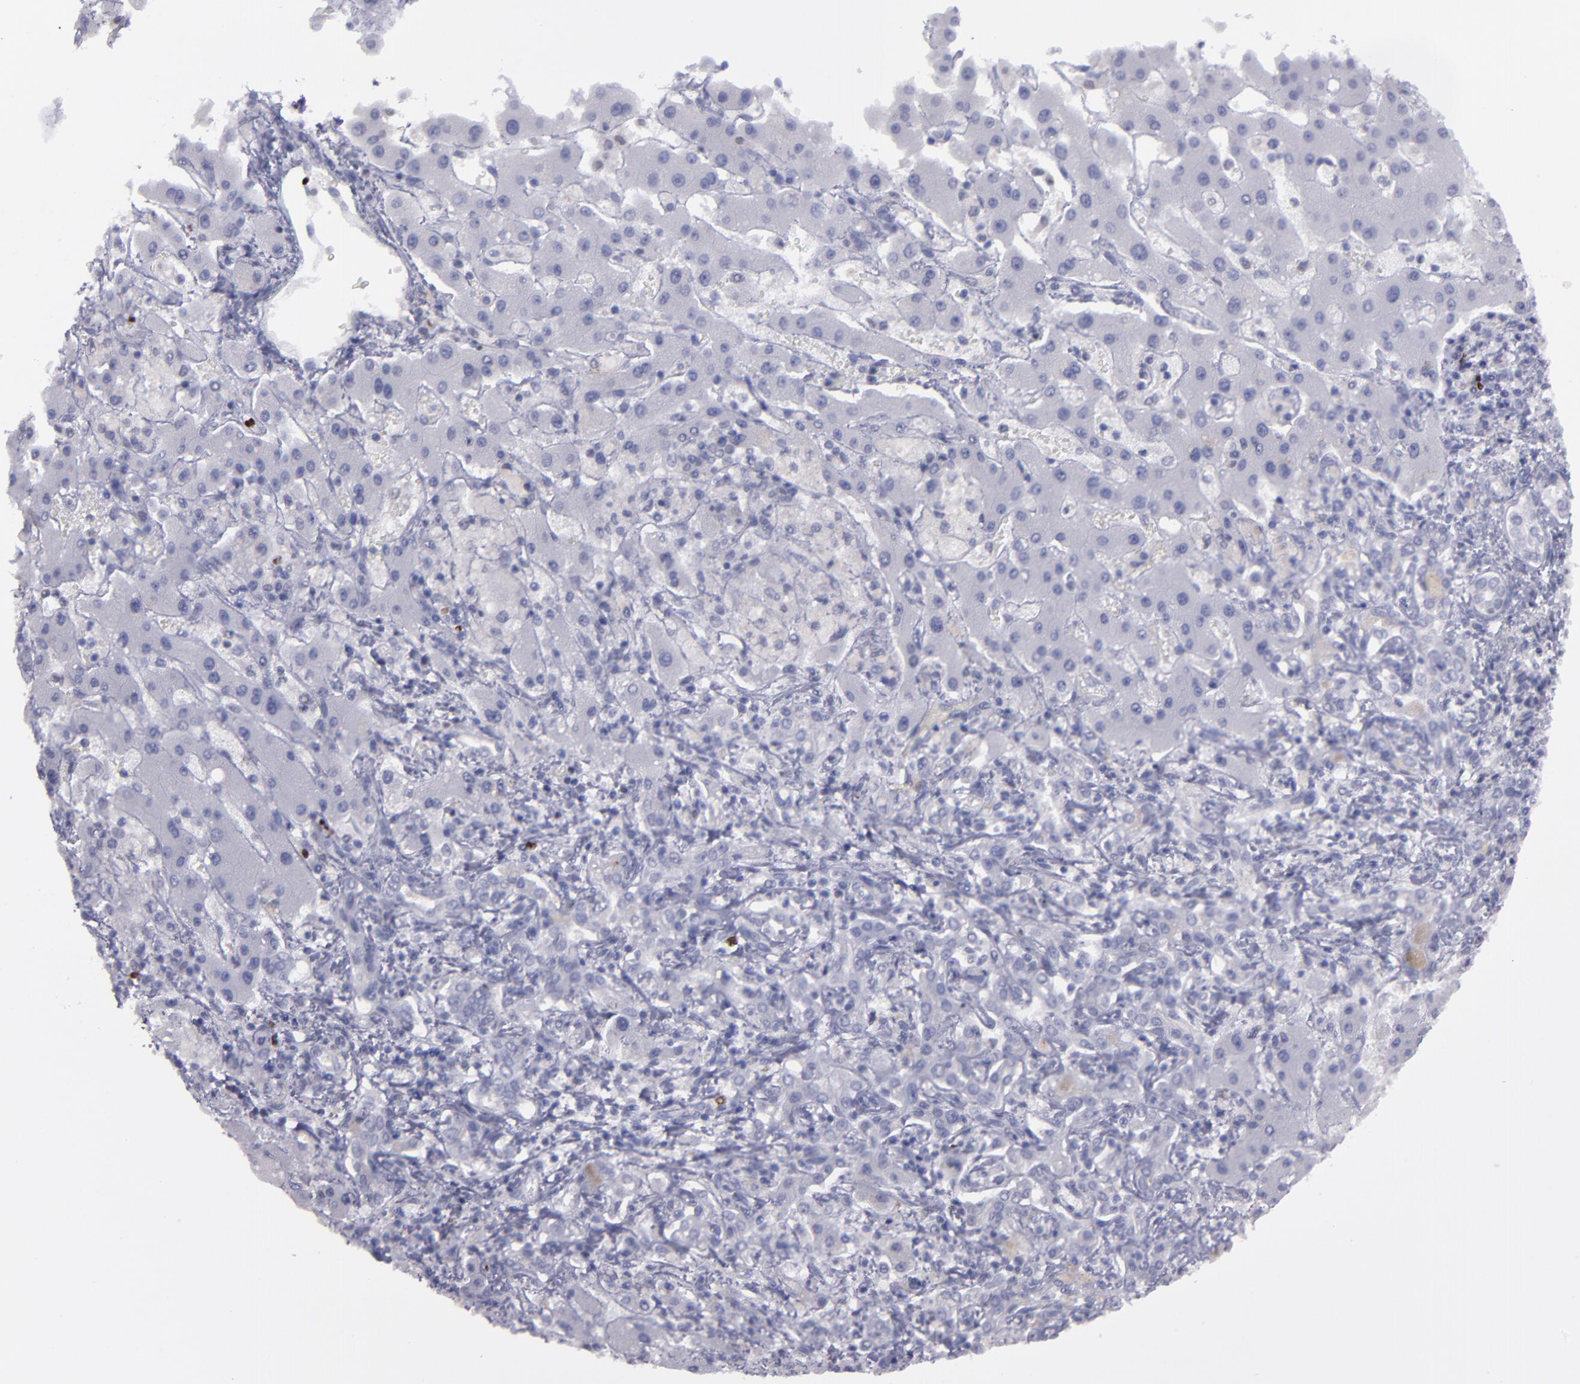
{"staining": {"intensity": "negative", "quantity": "none", "location": "none"}, "tissue": "liver cancer", "cell_type": "Tumor cells", "image_type": "cancer", "snomed": [{"axis": "morphology", "description": "Cholangiocarcinoma"}, {"axis": "topography", "description": "Liver"}], "caption": "Liver cholangiocarcinoma was stained to show a protein in brown. There is no significant expression in tumor cells. (IHC, brightfield microscopy, high magnification).", "gene": "IRF8", "patient": {"sex": "male", "age": 50}}